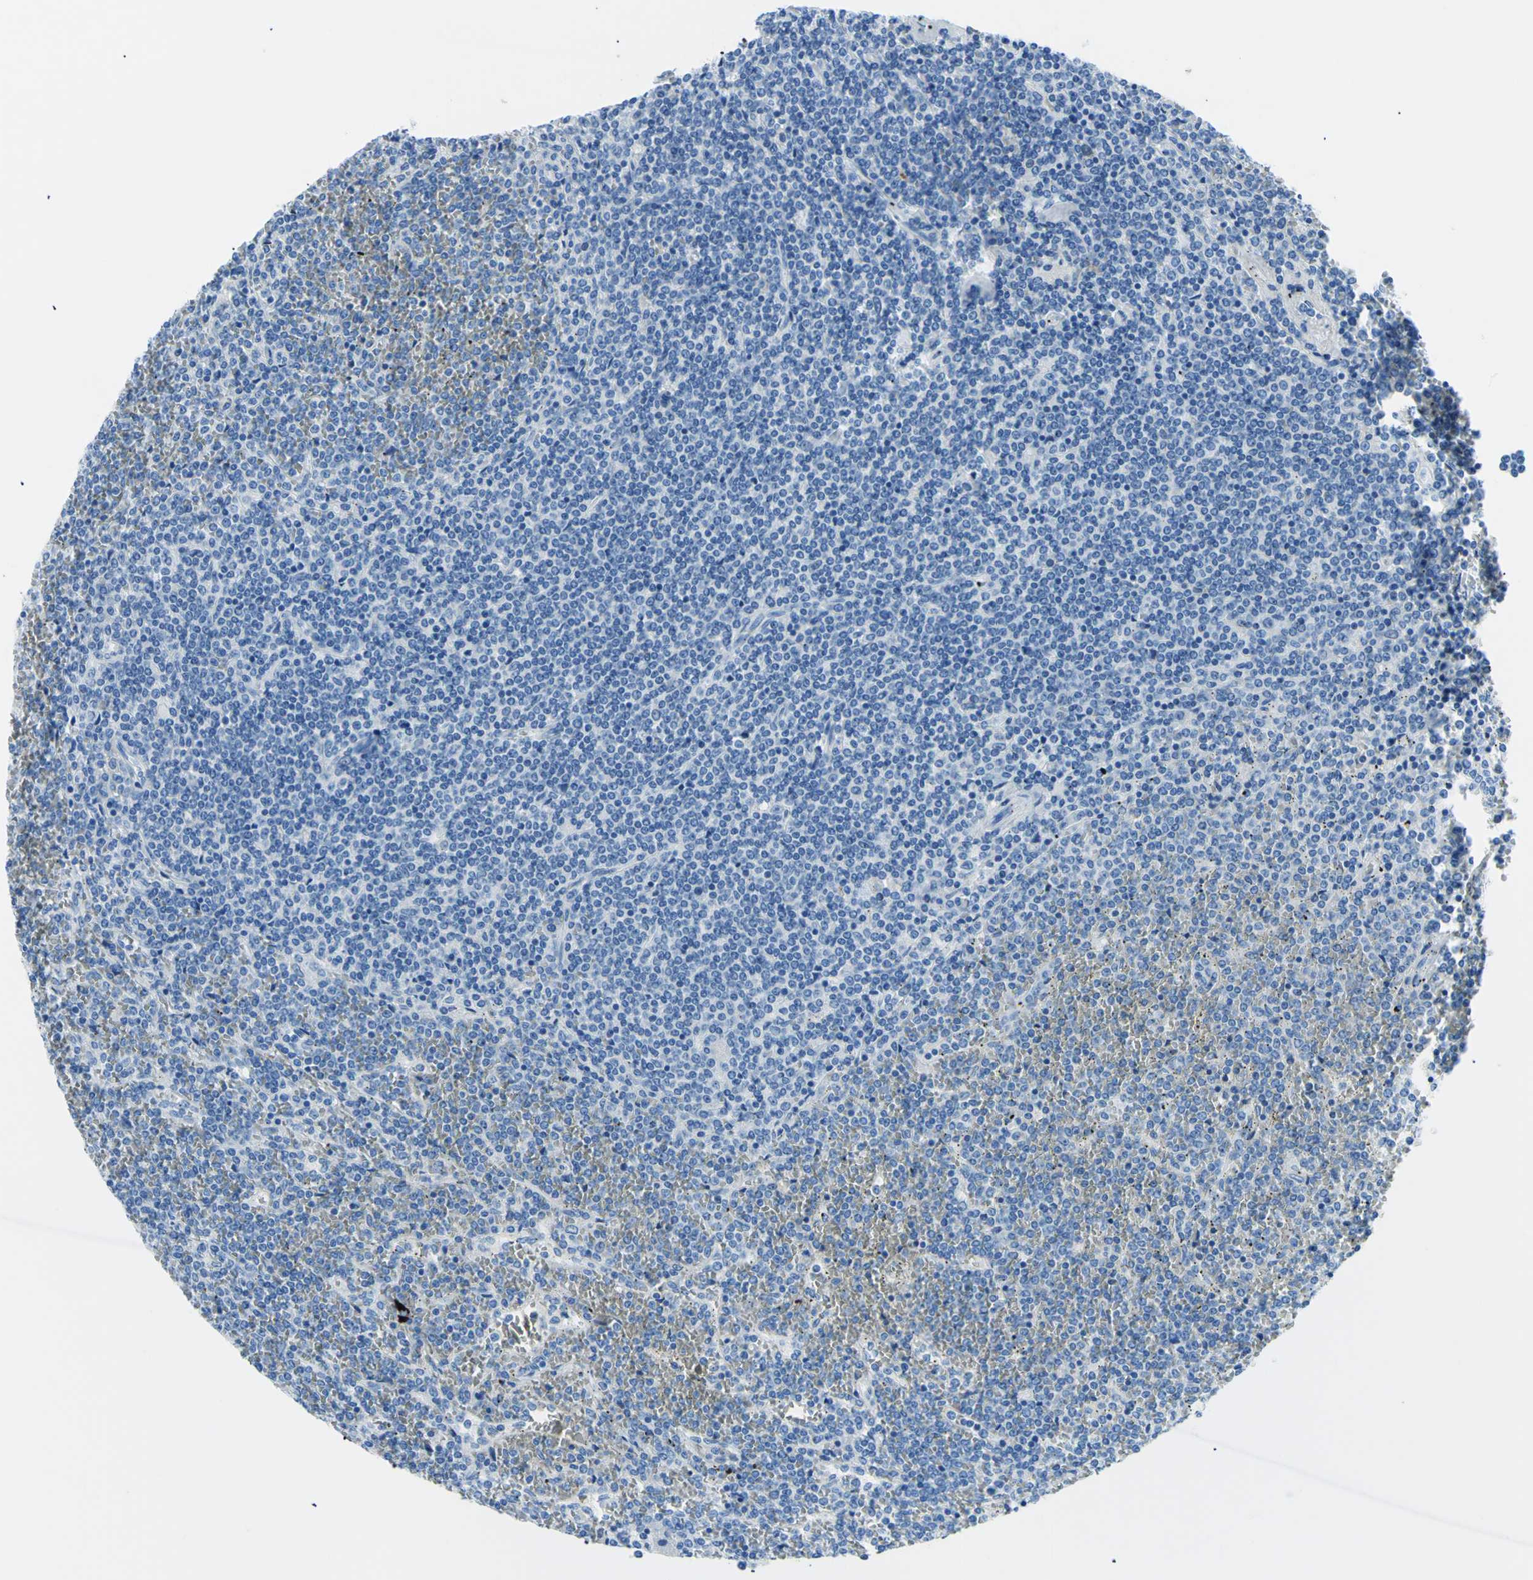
{"staining": {"intensity": "negative", "quantity": "none", "location": "none"}, "tissue": "lymphoma", "cell_type": "Tumor cells", "image_type": "cancer", "snomed": [{"axis": "morphology", "description": "Malignant lymphoma, non-Hodgkin's type, Low grade"}, {"axis": "topography", "description": "Spleen"}], "caption": "There is no significant staining in tumor cells of malignant lymphoma, non-Hodgkin's type (low-grade).", "gene": "MYH2", "patient": {"sex": "female", "age": 19}}